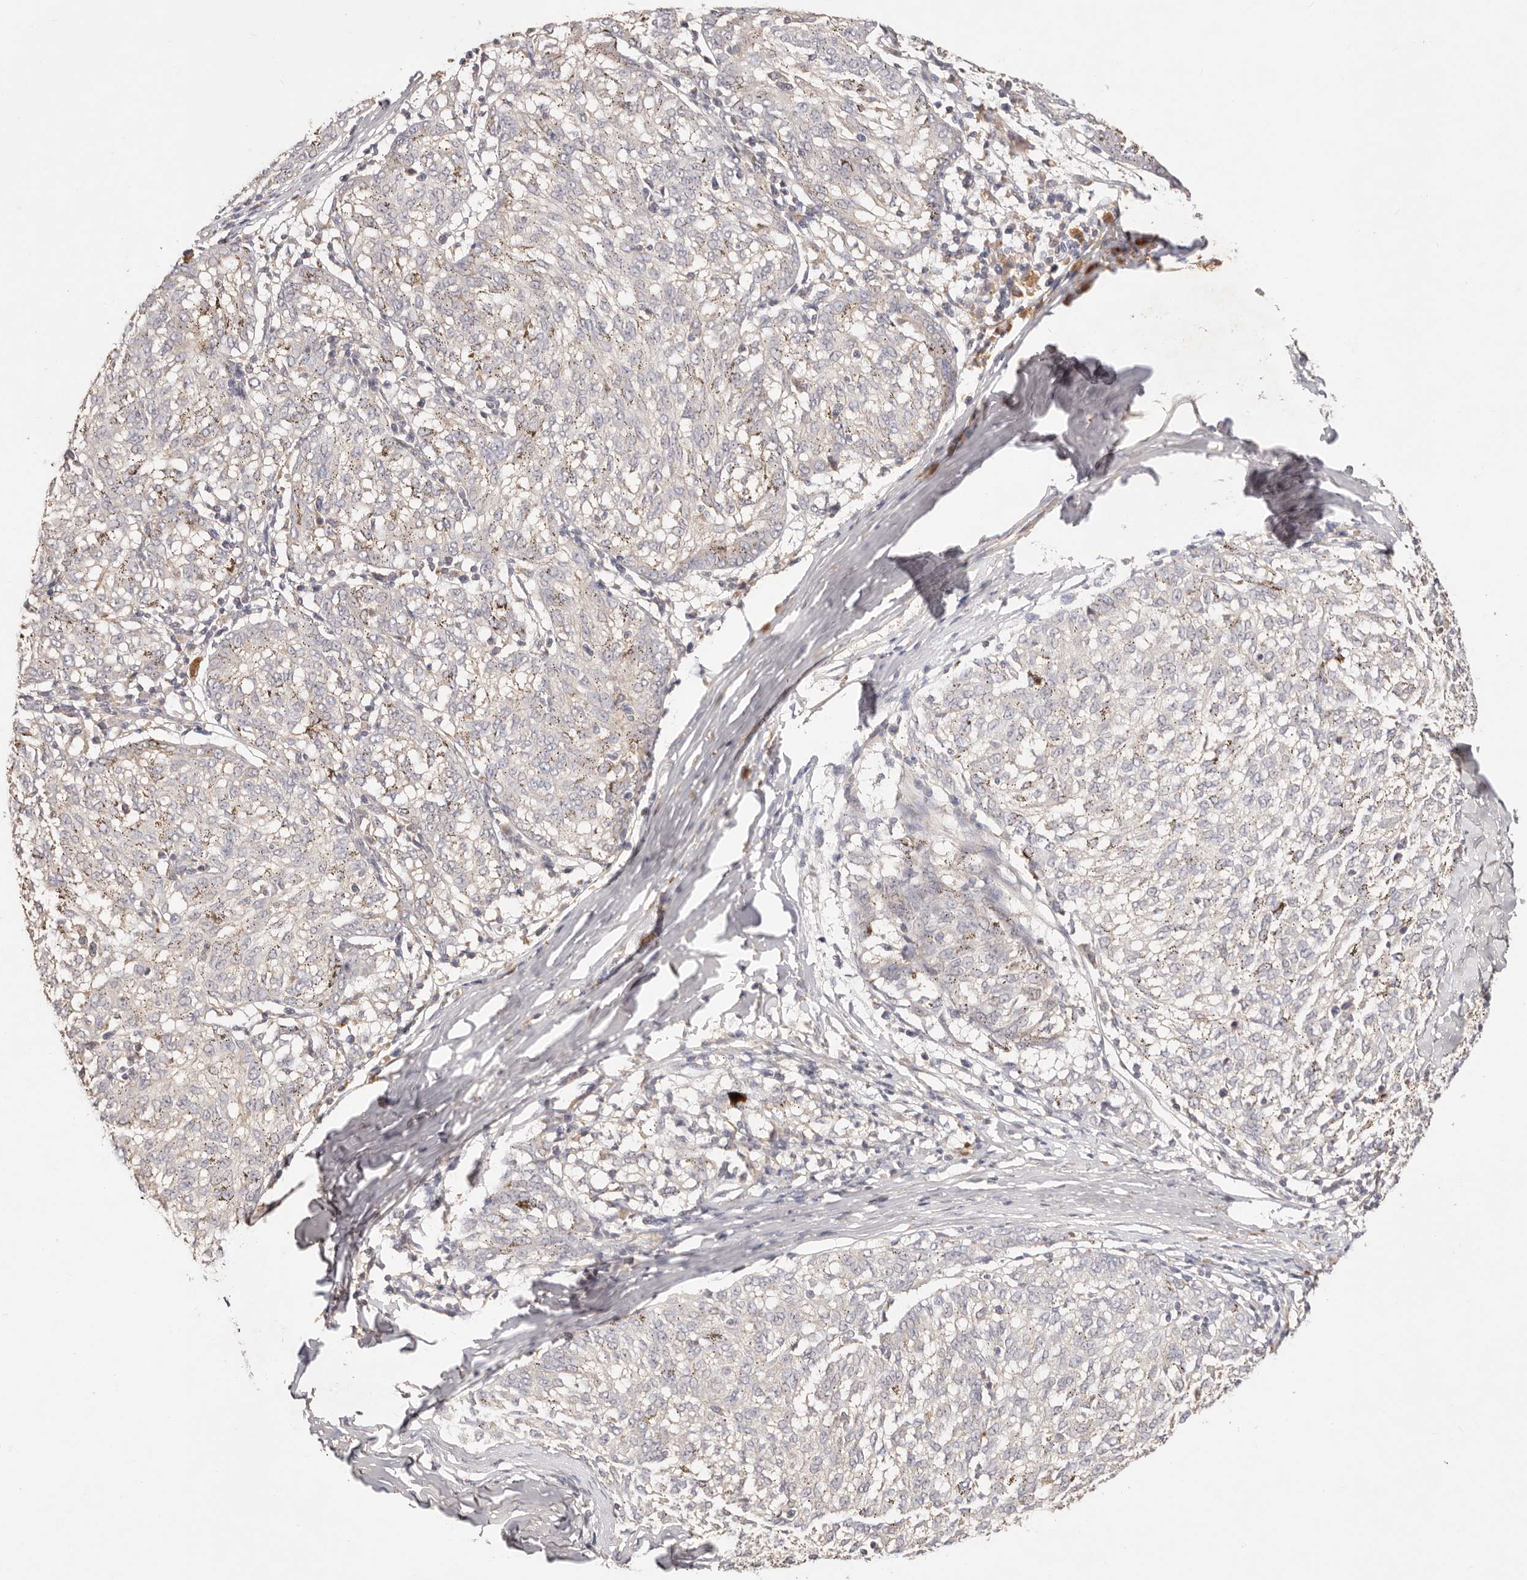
{"staining": {"intensity": "negative", "quantity": "none", "location": "none"}, "tissue": "melanoma", "cell_type": "Tumor cells", "image_type": "cancer", "snomed": [{"axis": "morphology", "description": "Malignant melanoma, NOS"}, {"axis": "topography", "description": "Skin"}], "caption": "Melanoma was stained to show a protein in brown. There is no significant staining in tumor cells.", "gene": "CXADR", "patient": {"sex": "female", "age": 72}}